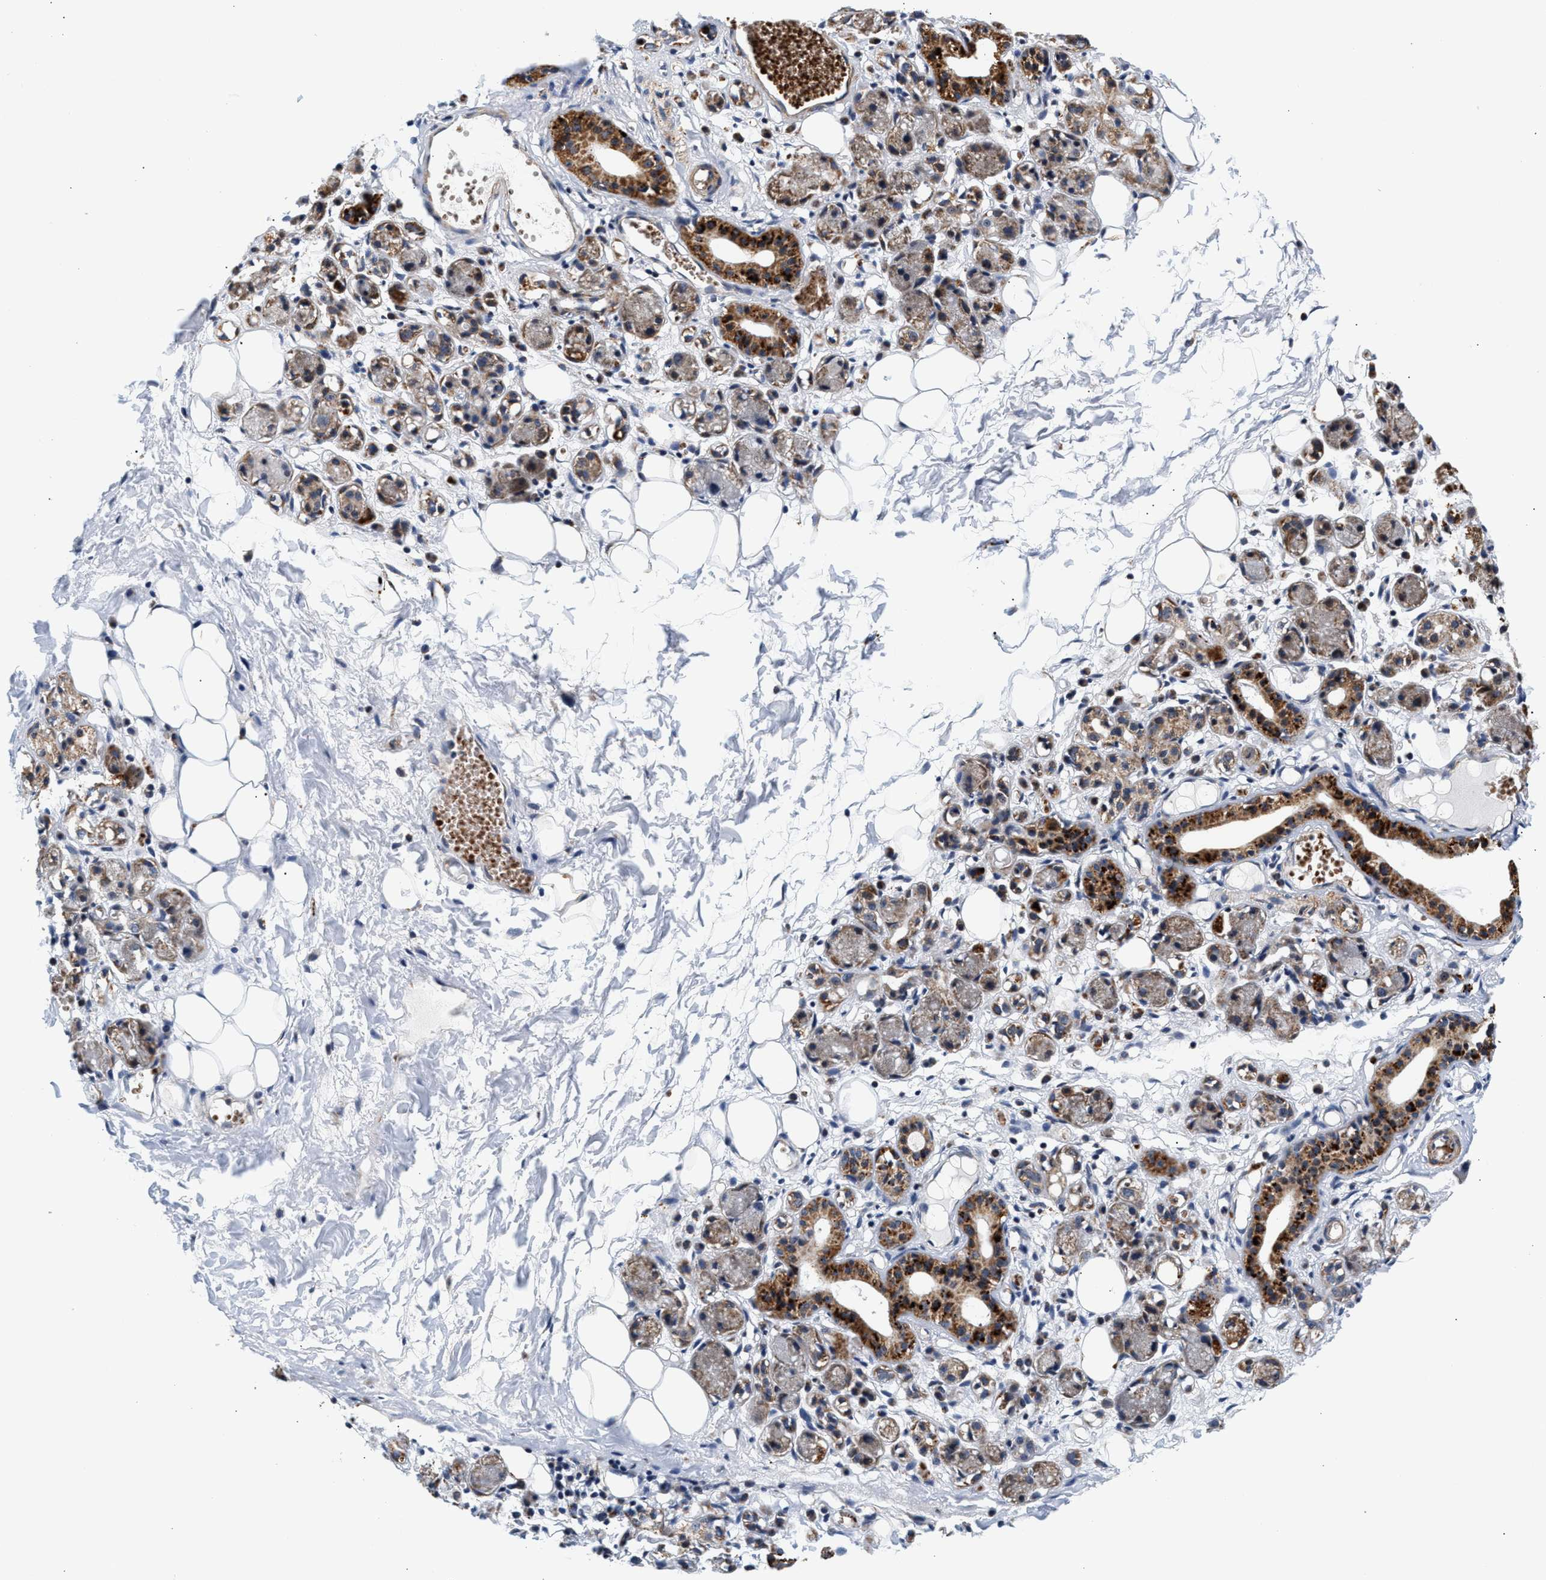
{"staining": {"intensity": "weak", "quantity": "25%-75%", "location": "cytoplasmic/membranous"}, "tissue": "adipose tissue", "cell_type": "Adipocytes", "image_type": "normal", "snomed": [{"axis": "morphology", "description": "Normal tissue, NOS"}, {"axis": "morphology", "description": "Inflammation, NOS"}, {"axis": "topography", "description": "Vascular tissue"}, {"axis": "topography", "description": "Salivary gland"}], "caption": "Immunohistochemistry (IHC) staining of benign adipose tissue, which displays low levels of weak cytoplasmic/membranous expression in approximately 25%-75% of adipocytes indicating weak cytoplasmic/membranous protein positivity. The staining was performed using DAB (3,3'-diaminobenzidine) (brown) for protein detection and nuclei were counterstained in hematoxylin (blue).", "gene": "SGK1", "patient": {"sex": "female", "age": 75}}